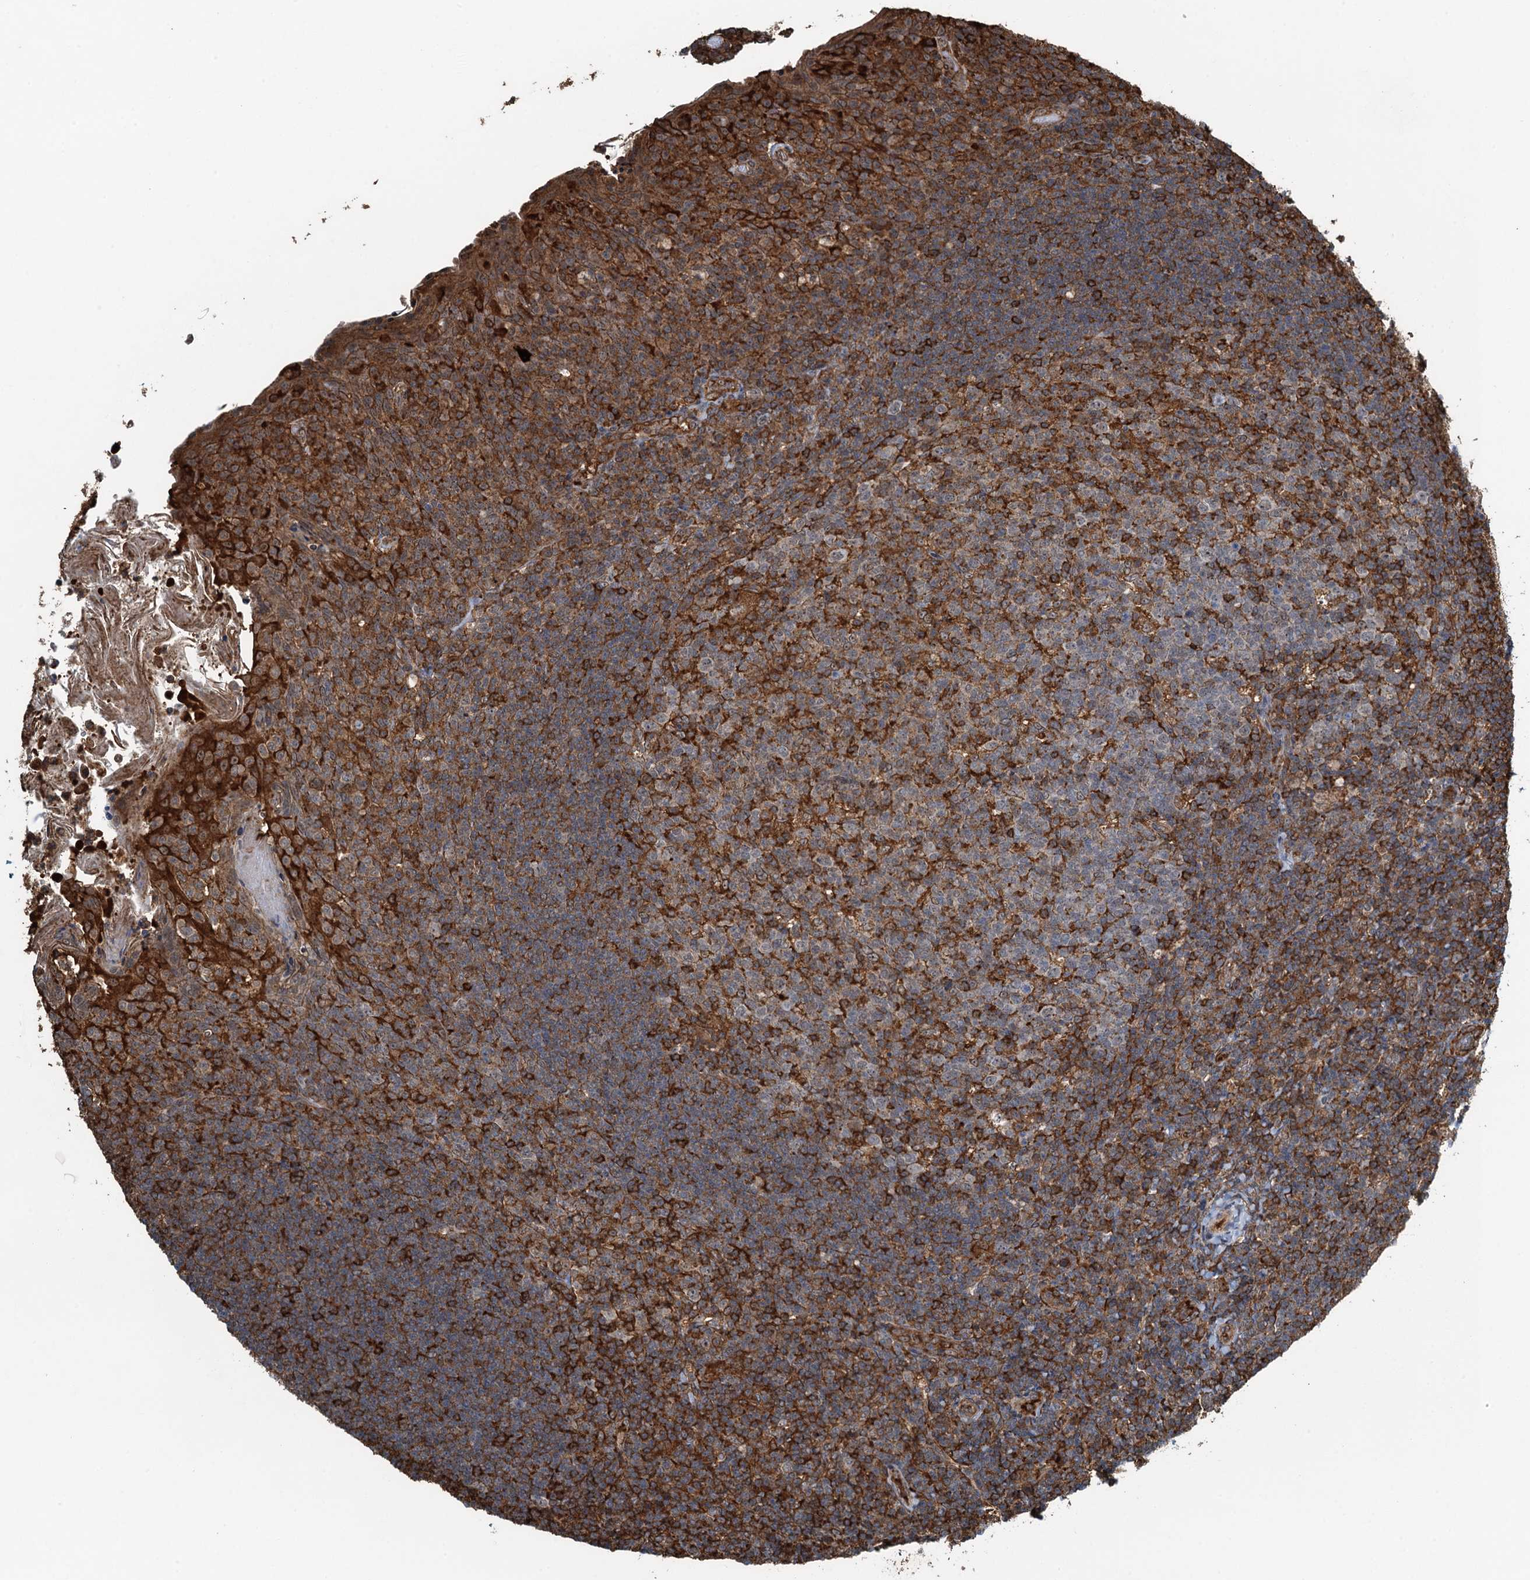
{"staining": {"intensity": "strong", "quantity": "25%-75%", "location": "cytoplasmic/membranous"}, "tissue": "tonsil", "cell_type": "Germinal center cells", "image_type": "normal", "snomed": [{"axis": "morphology", "description": "Normal tissue, NOS"}, {"axis": "topography", "description": "Tonsil"}], "caption": "IHC of normal tonsil displays high levels of strong cytoplasmic/membranous staining in about 25%-75% of germinal center cells. (DAB (3,3'-diaminobenzidine) = brown stain, brightfield microscopy at high magnification).", "gene": "WHAMM", "patient": {"sex": "female", "age": 10}}